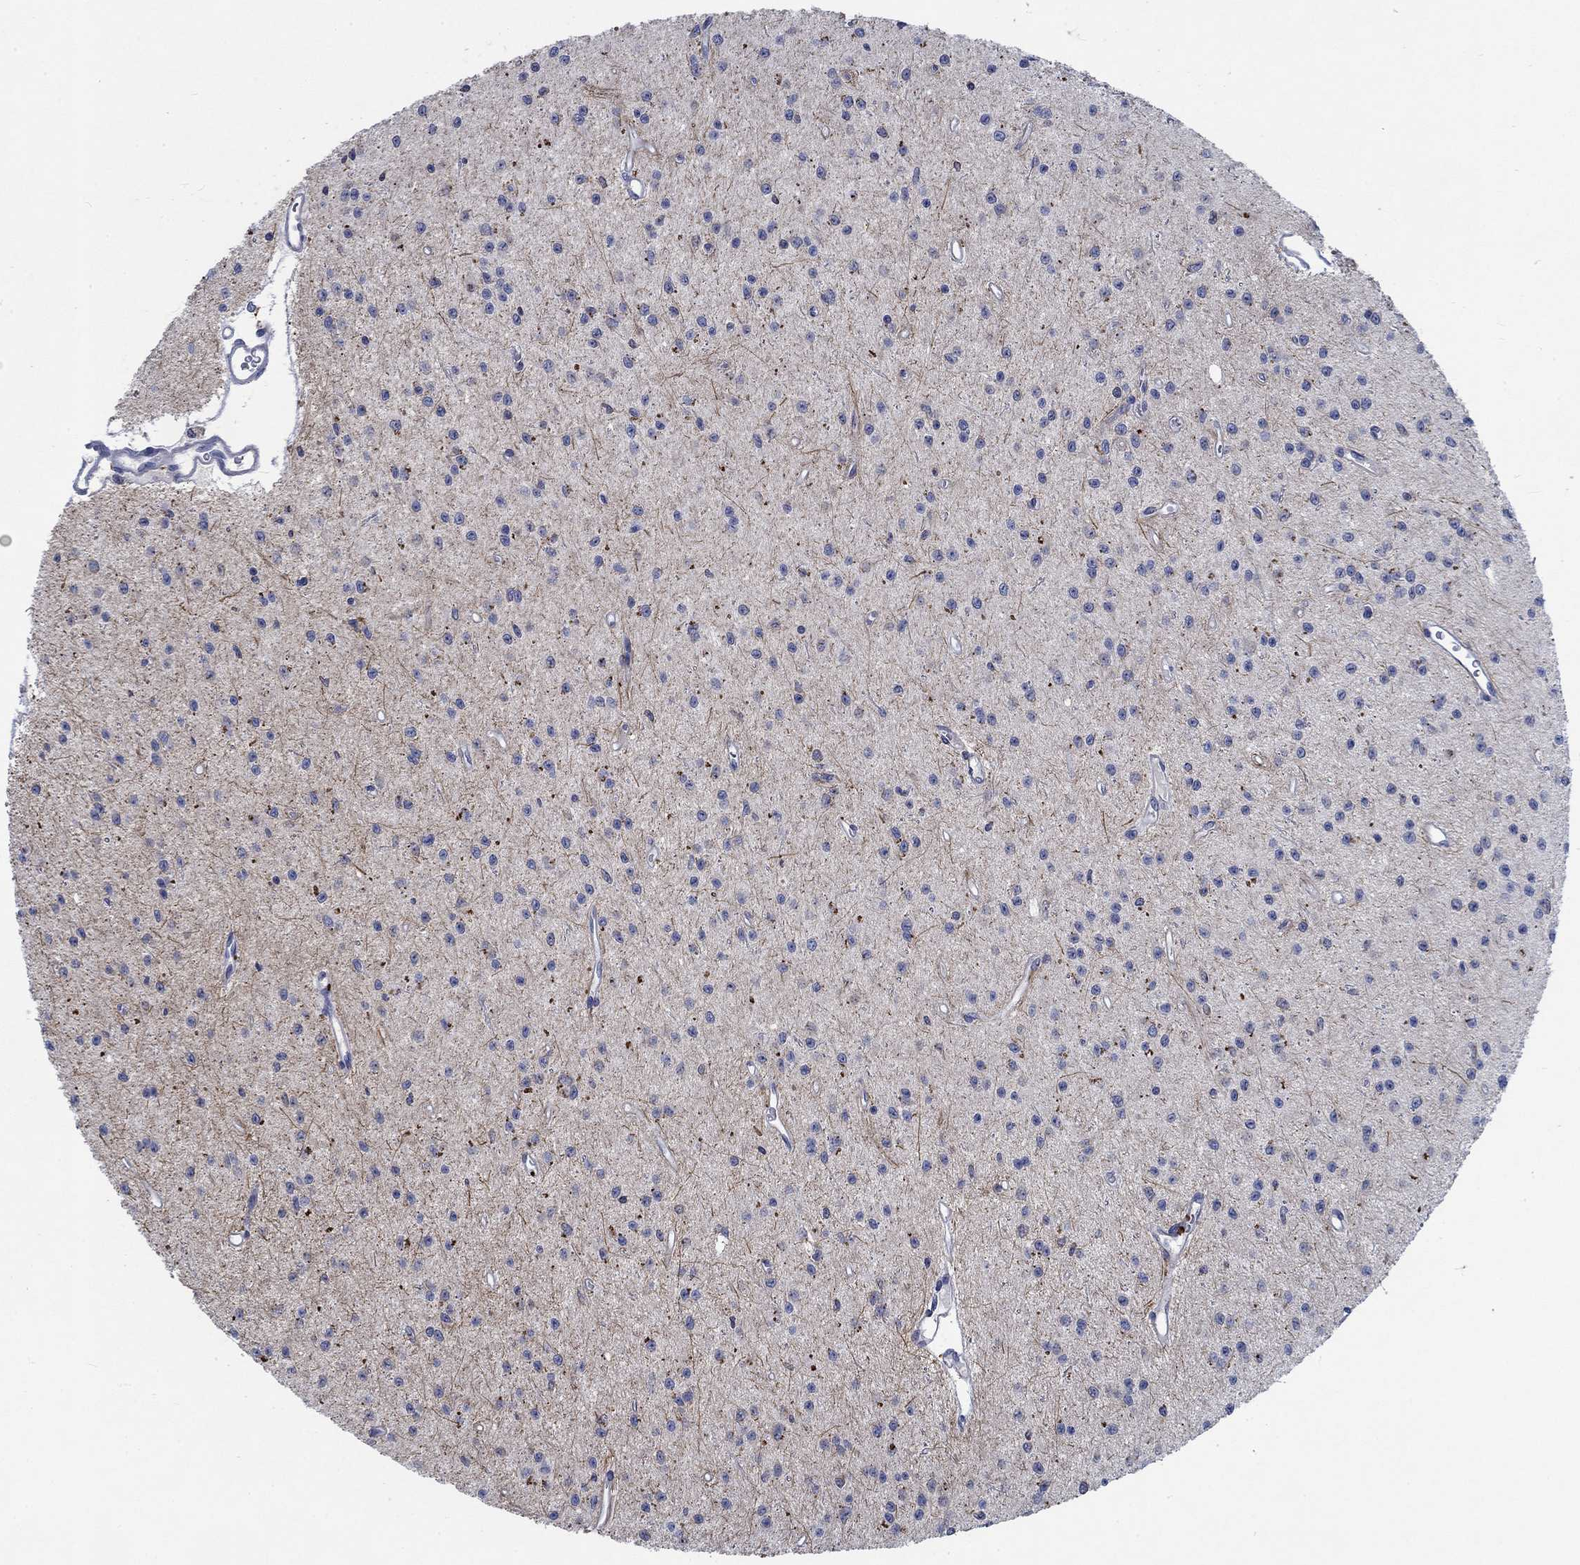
{"staining": {"intensity": "negative", "quantity": "none", "location": "none"}, "tissue": "glioma", "cell_type": "Tumor cells", "image_type": "cancer", "snomed": [{"axis": "morphology", "description": "Glioma, malignant, Low grade"}, {"axis": "topography", "description": "Brain"}], "caption": "This is a histopathology image of immunohistochemistry staining of malignant glioma (low-grade), which shows no expression in tumor cells.", "gene": "MMP24", "patient": {"sex": "female", "age": 45}}